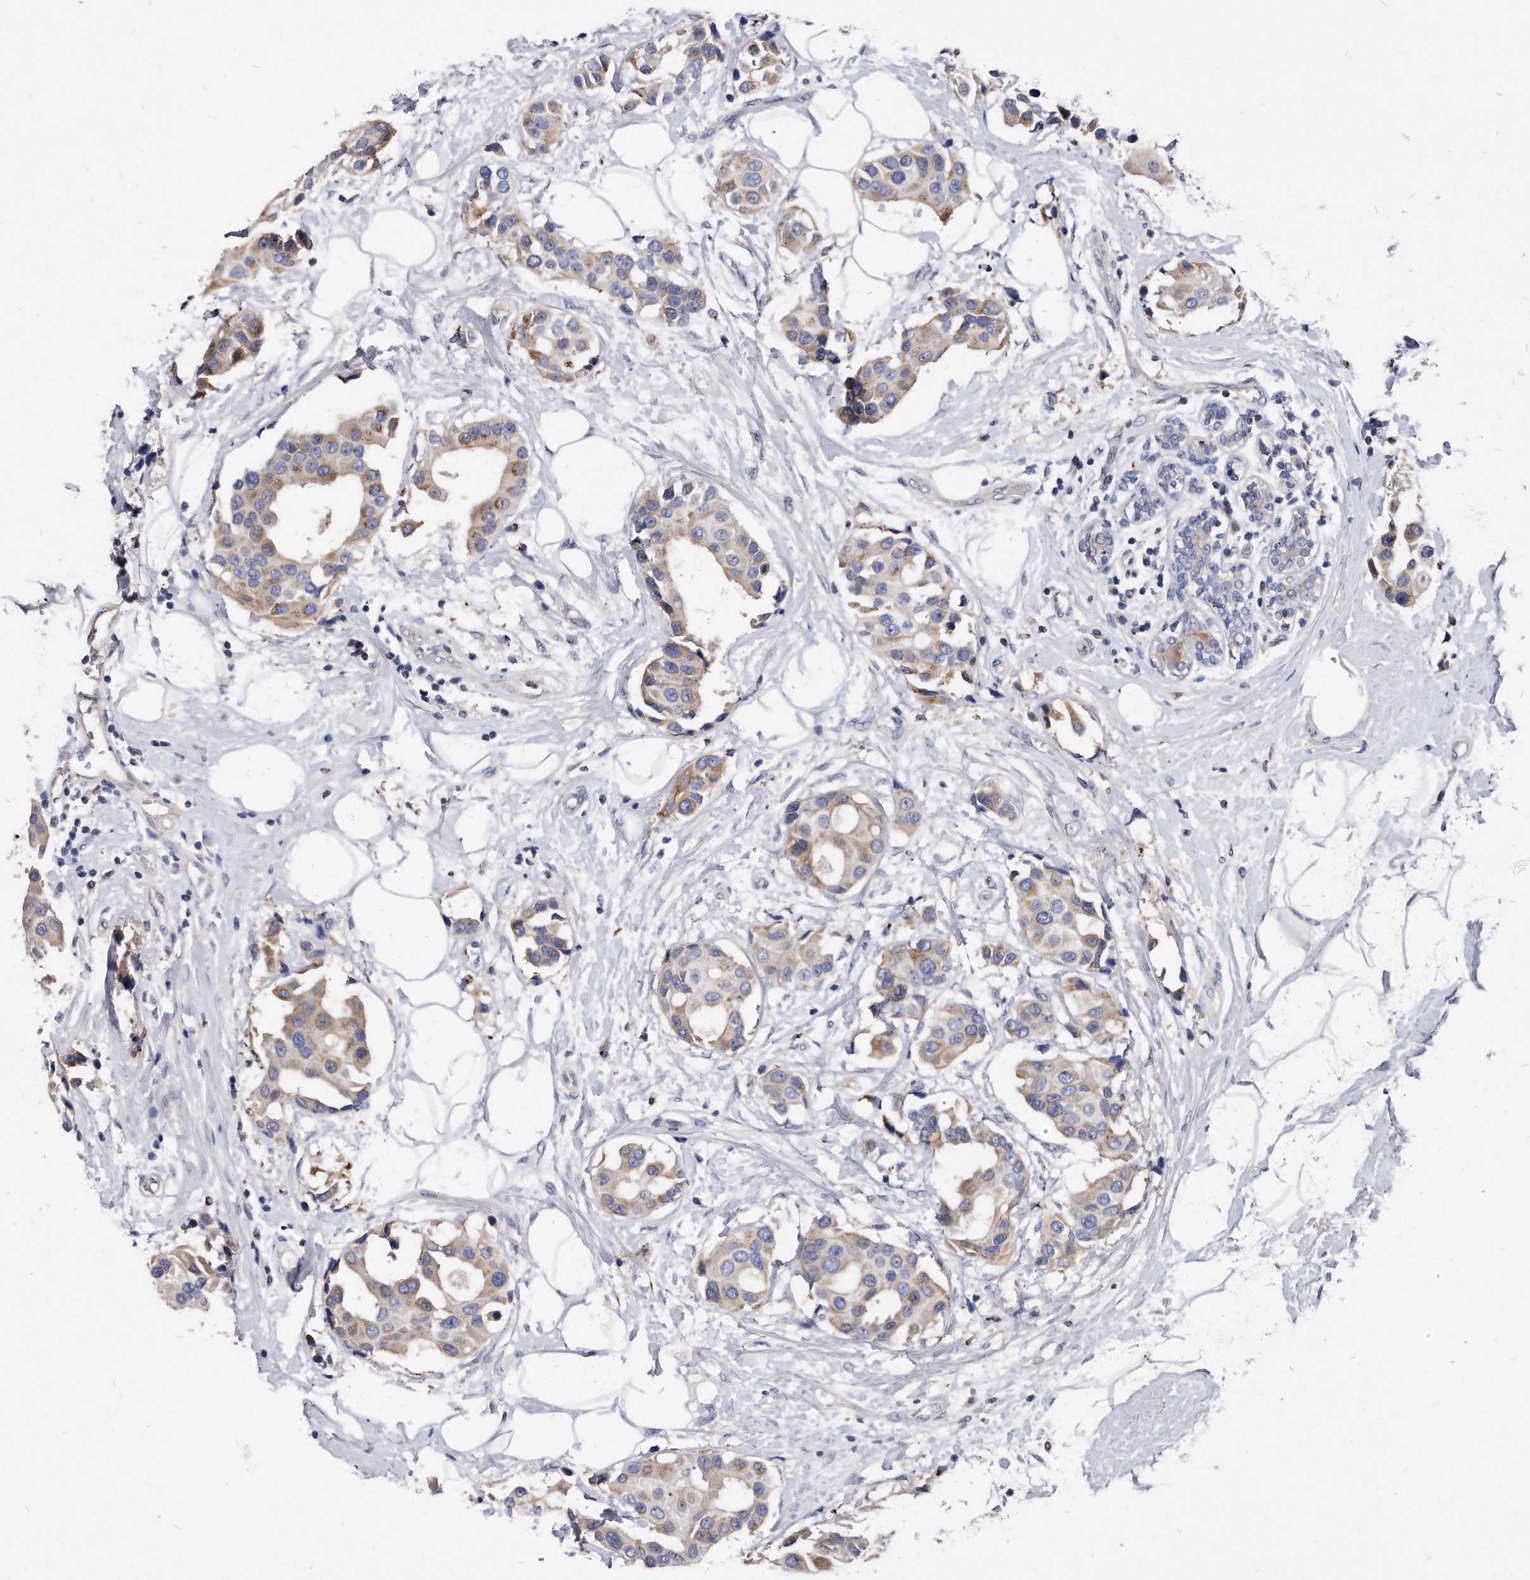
{"staining": {"intensity": "weak", "quantity": ">75%", "location": "cytoplasmic/membranous"}, "tissue": "breast cancer", "cell_type": "Tumor cells", "image_type": "cancer", "snomed": [{"axis": "morphology", "description": "Normal tissue, NOS"}, {"axis": "morphology", "description": "Duct carcinoma"}, {"axis": "topography", "description": "Breast"}], "caption": "There is low levels of weak cytoplasmic/membranous positivity in tumor cells of breast cancer, as demonstrated by immunohistochemical staining (brown color).", "gene": "MGAT4A", "patient": {"sex": "female", "age": 39}}